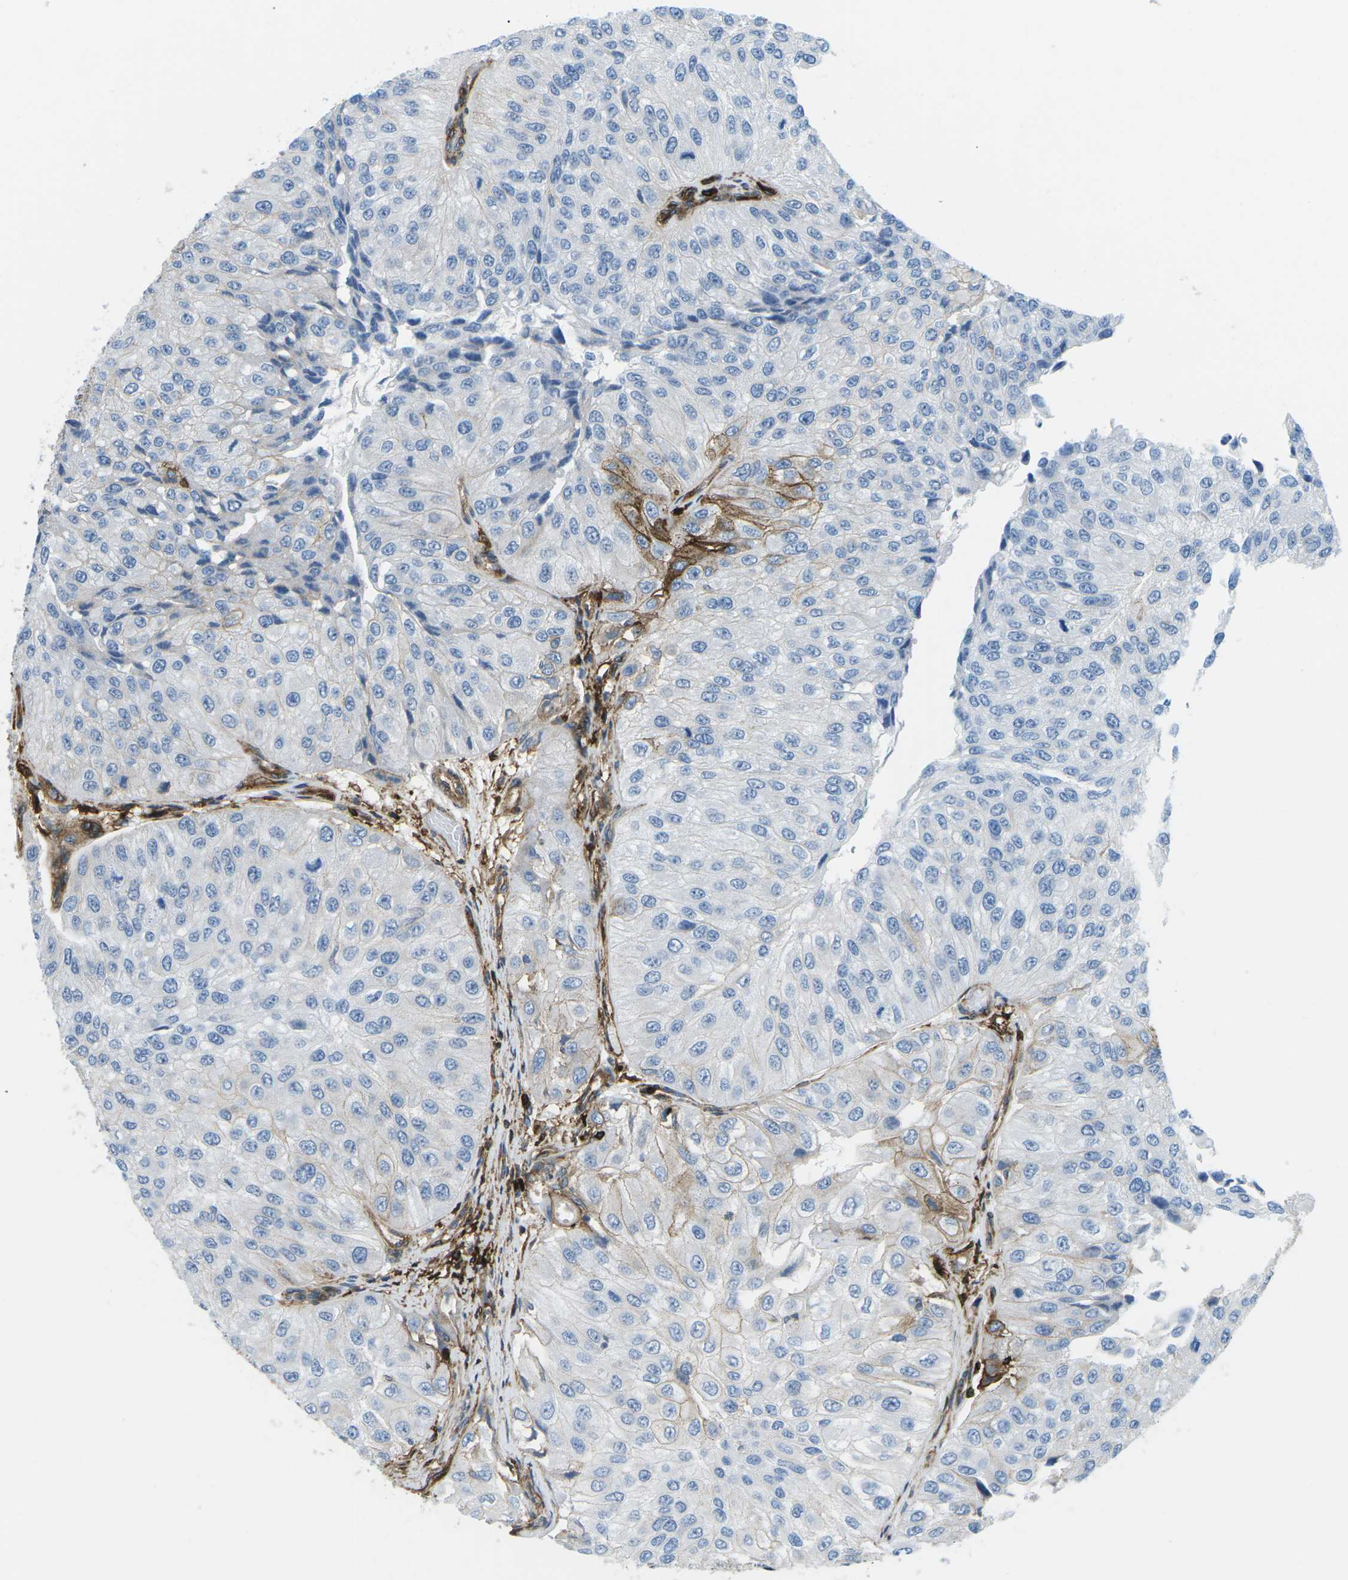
{"staining": {"intensity": "negative", "quantity": "none", "location": "none"}, "tissue": "urothelial cancer", "cell_type": "Tumor cells", "image_type": "cancer", "snomed": [{"axis": "morphology", "description": "Urothelial carcinoma, High grade"}, {"axis": "topography", "description": "Kidney"}, {"axis": "topography", "description": "Urinary bladder"}], "caption": "There is no significant staining in tumor cells of urothelial carcinoma (high-grade).", "gene": "HLA-B", "patient": {"sex": "male", "age": 77}}